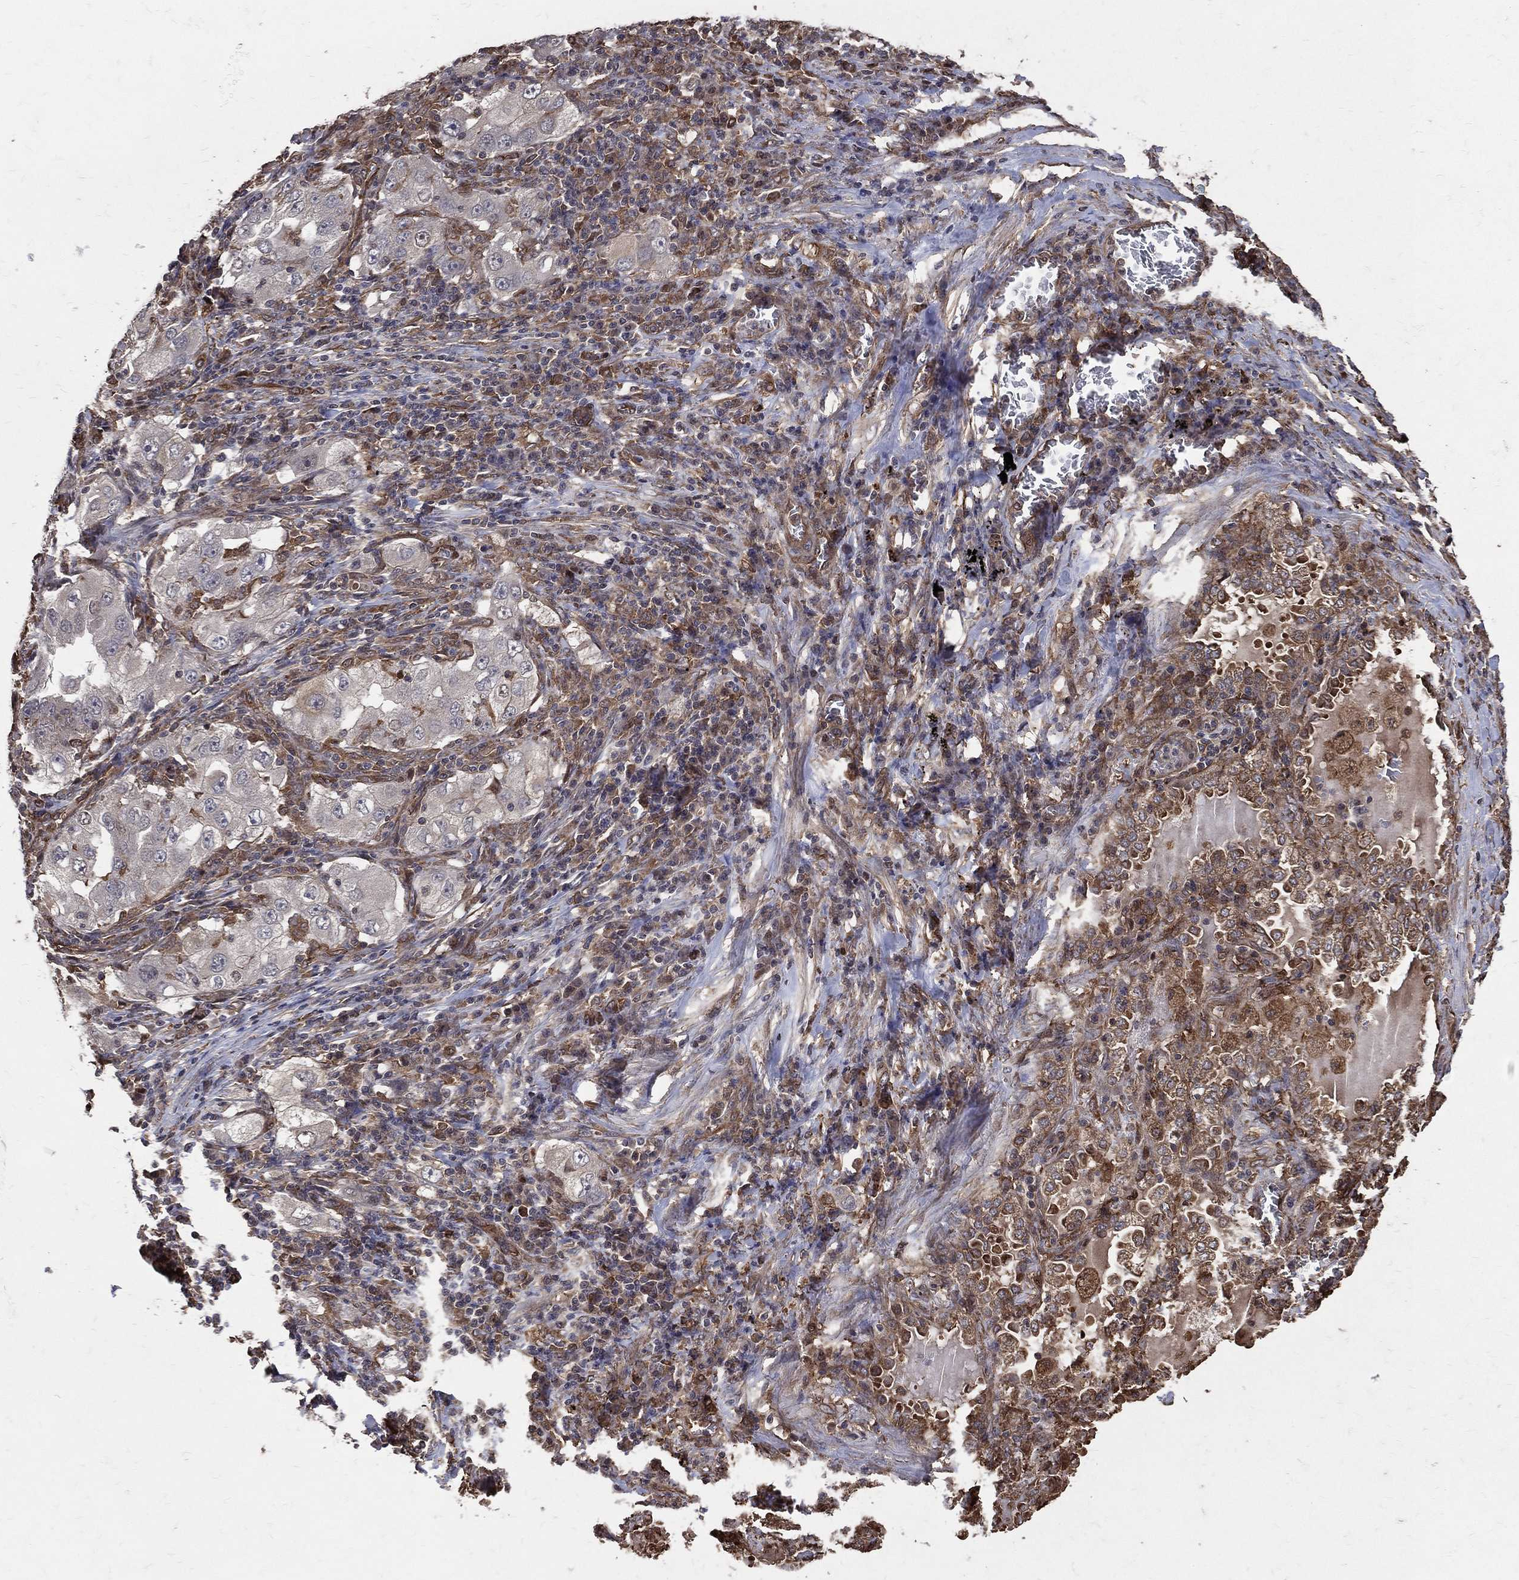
{"staining": {"intensity": "moderate", "quantity": "25%-75%", "location": "cytoplasmic/membranous"}, "tissue": "lung cancer", "cell_type": "Tumor cells", "image_type": "cancer", "snomed": [{"axis": "morphology", "description": "Adenocarcinoma, NOS"}, {"axis": "topography", "description": "Lung"}], "caption": "A medium amount of moderate cytoplasmic/membranous staining is appreciated in approximately 25%-75% of tumor cells in adenocarcinoma (lung) tissue. Nuclei are stained in blue.", "gene": "DPYSL2", "patient": {"sex": "female", "age": 61}}